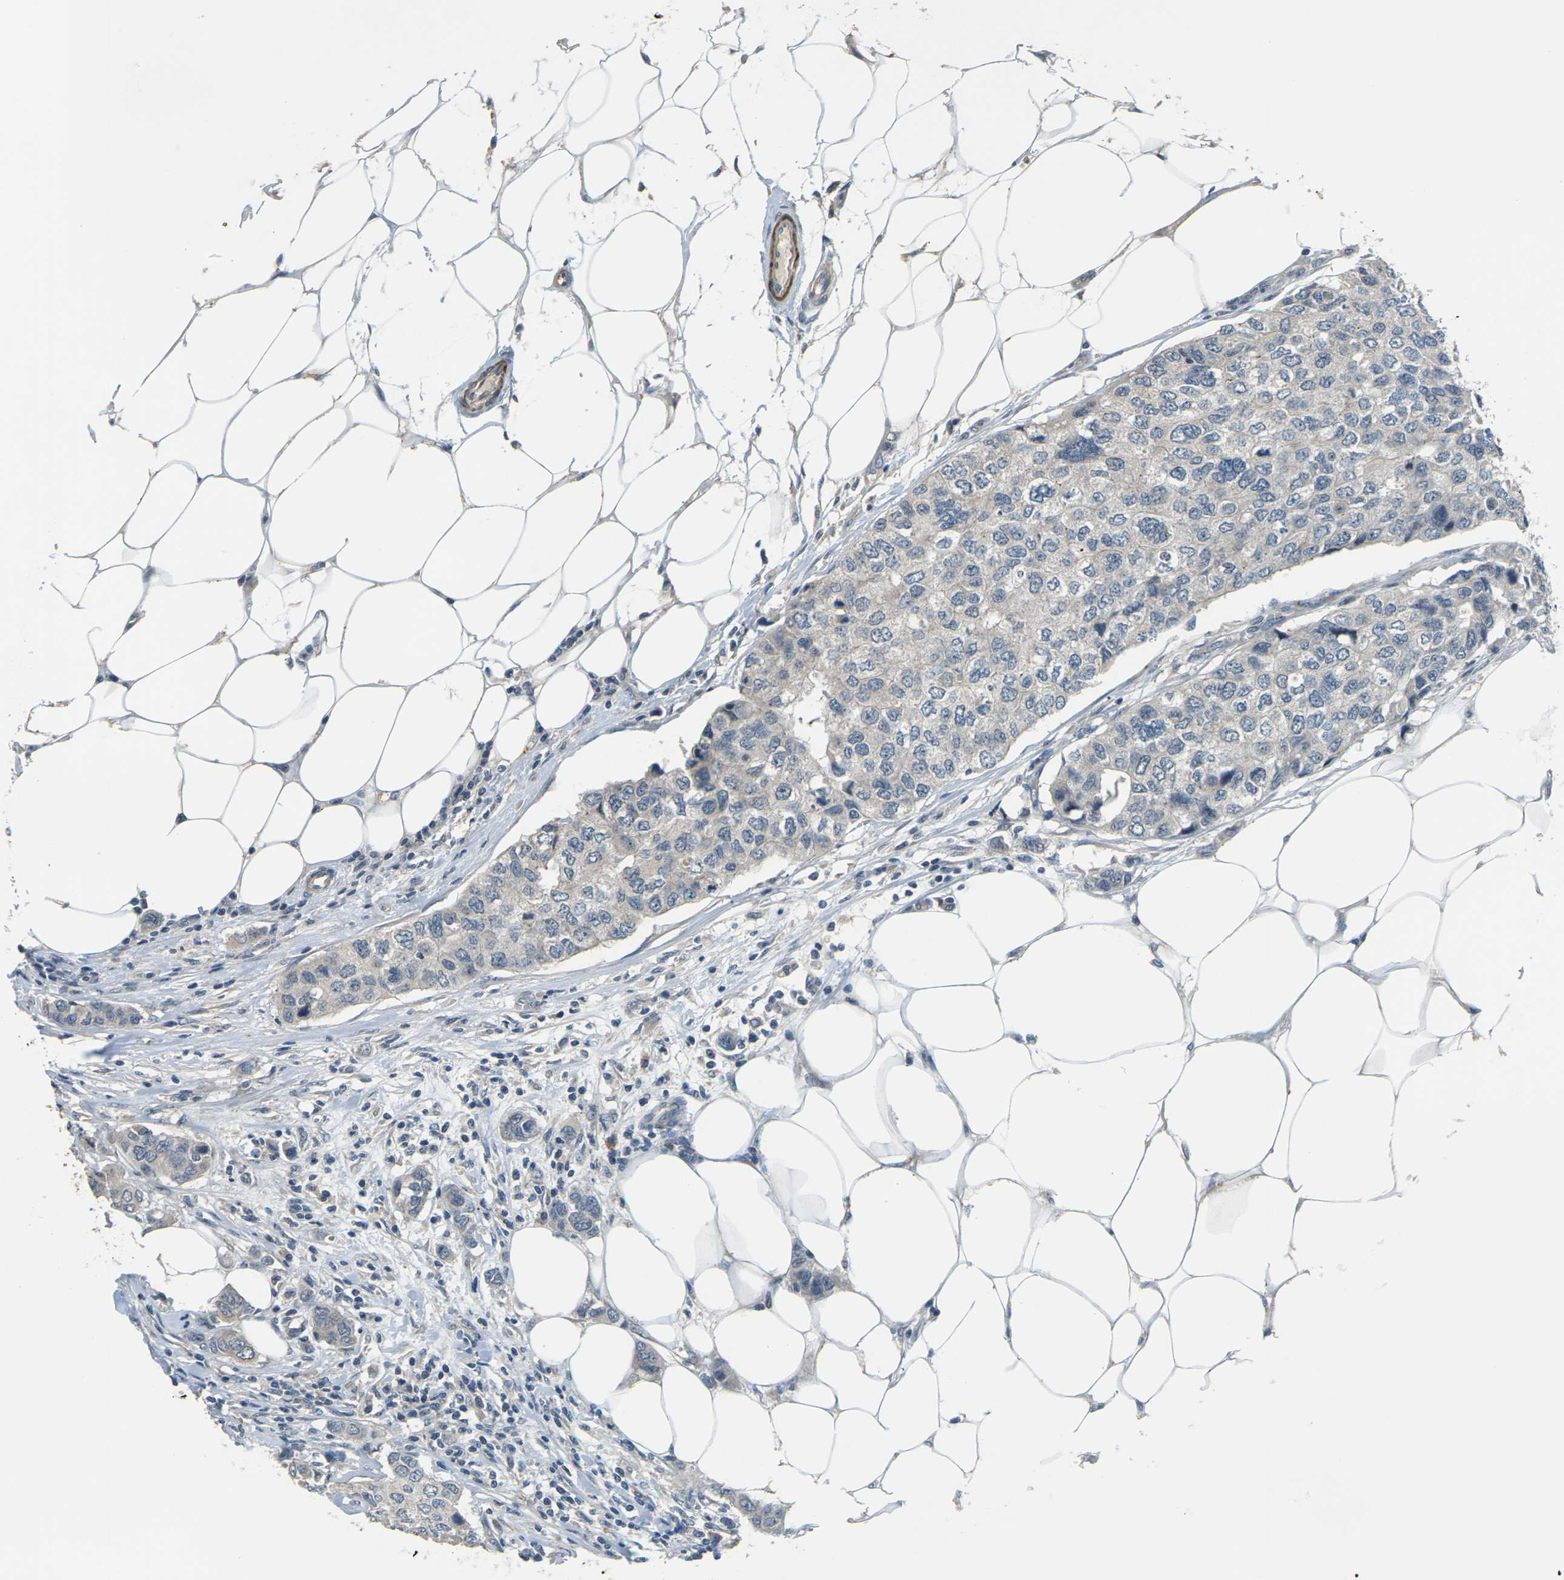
{"staining": {"intensity": "negative", "quantity": "none", "location": "none"}, "tissue": "breast cancer", "cell_type": "Tumor cells", "image_type": "cancer", "snomed": [{"axis": "morphology", "description": "Duct carcinoma"}, {"axis": "topography", "description": "Breast"}], "caption": "IHC micrograph of neoplastic tissue: human breast cancer stained with DAB (3,3'-diaminobenzidine) demonstrates no significant protein positivity in tumor cells.", "gene": "SLC13A3", "patient": {"sex": "female", "age": 50}}